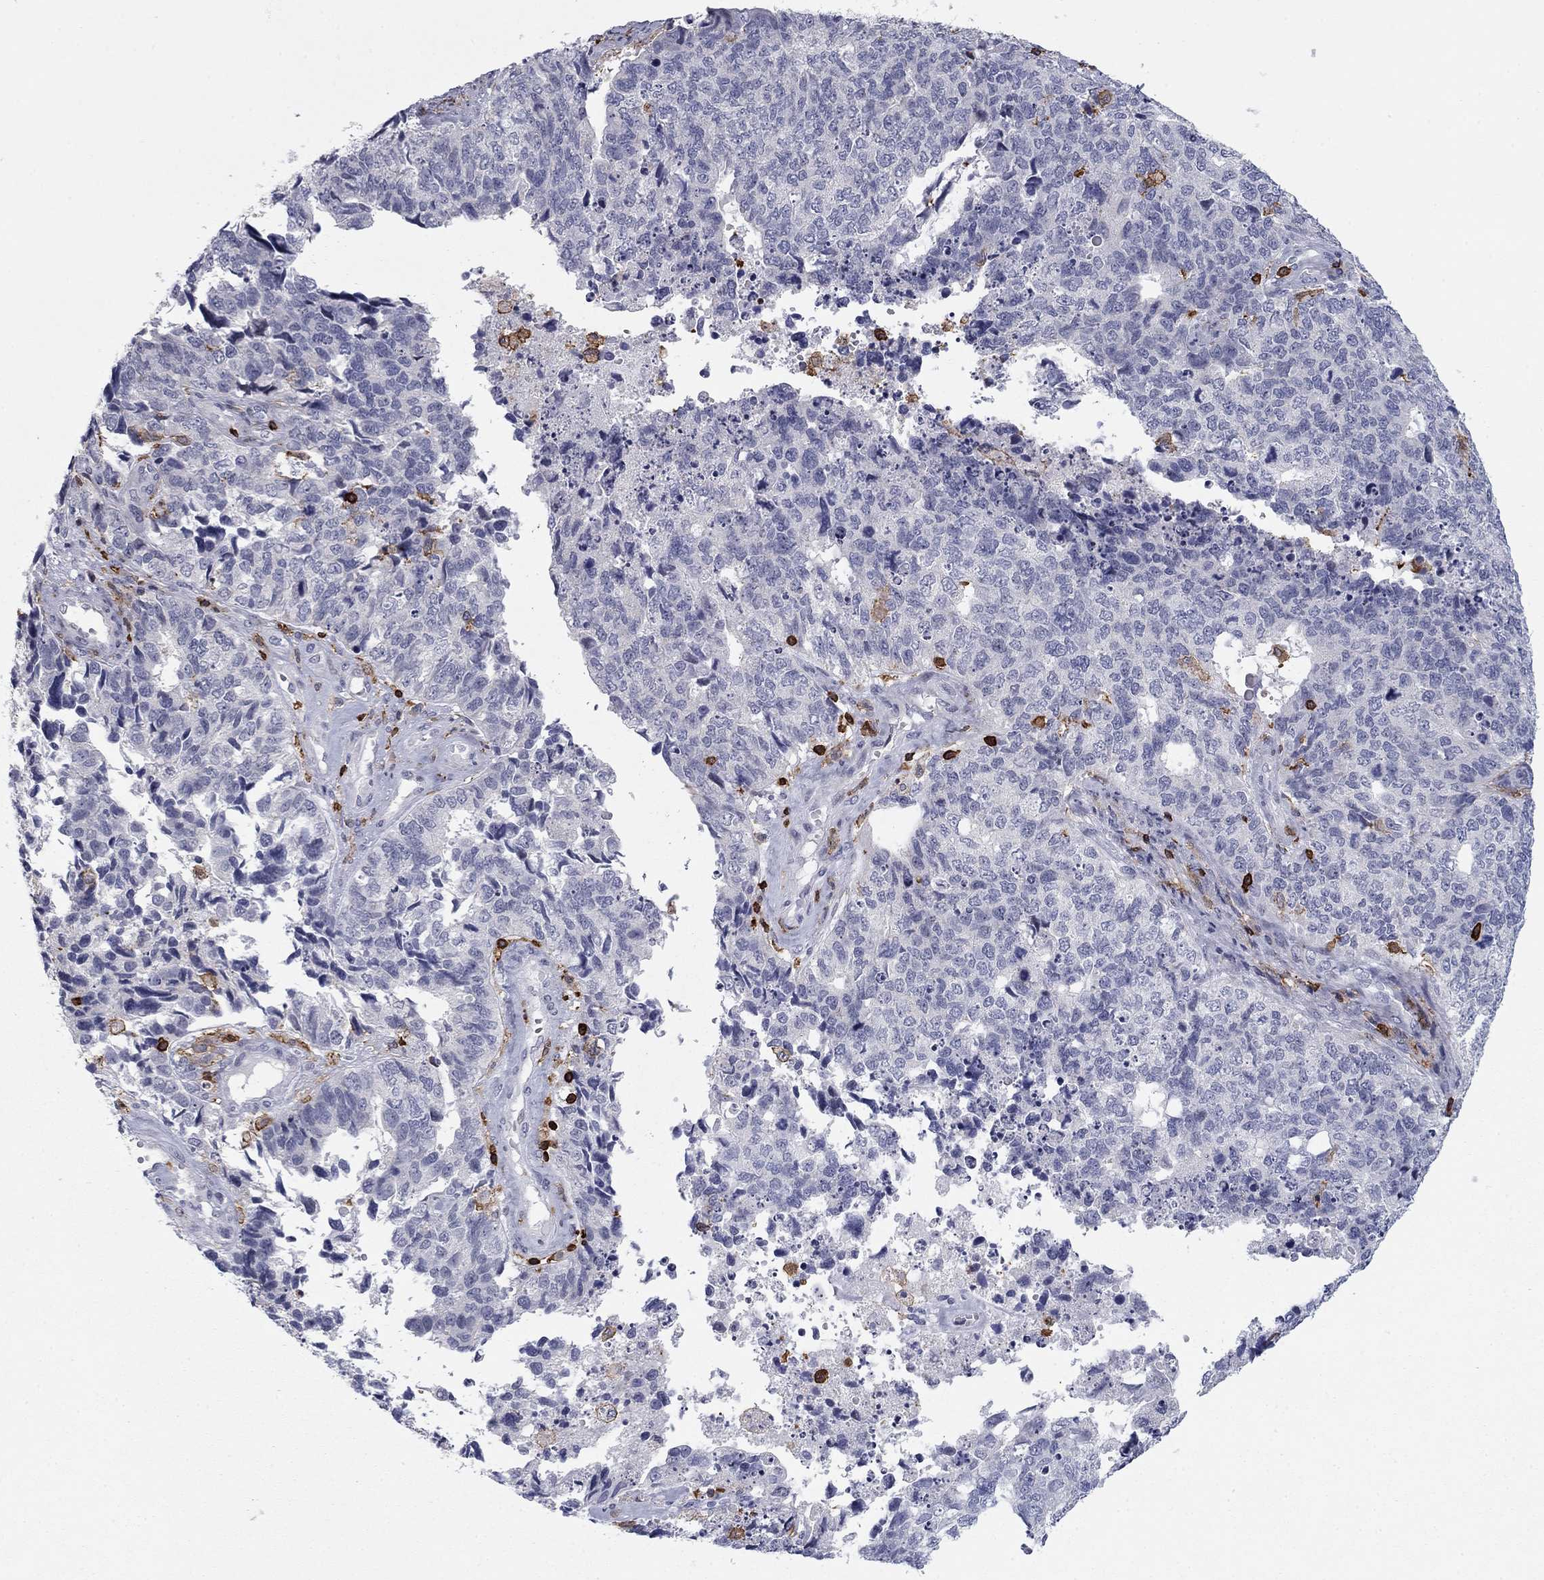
{"staining": {"intensity": "negative", "quantity": "none", "location": "none"}, "tissue": "cervical cancer", "cell_type": "Tumor cells", "image_type": "cancer", "snomed": [{"axis": "morphology", "description": "Squamous cell carcinoma, NOS"}, {"axis": "topography", "description": "Cervix"}], "caption": "This micrograph is of squamous cell carcinoma (cervical) stained with IHC to label a protein in brown with the nuclei are counter-stained blue. There is no expression in tumor cells.", "gene": "ARHGAP27", "patient": {"sex": "female", "age": 63}}